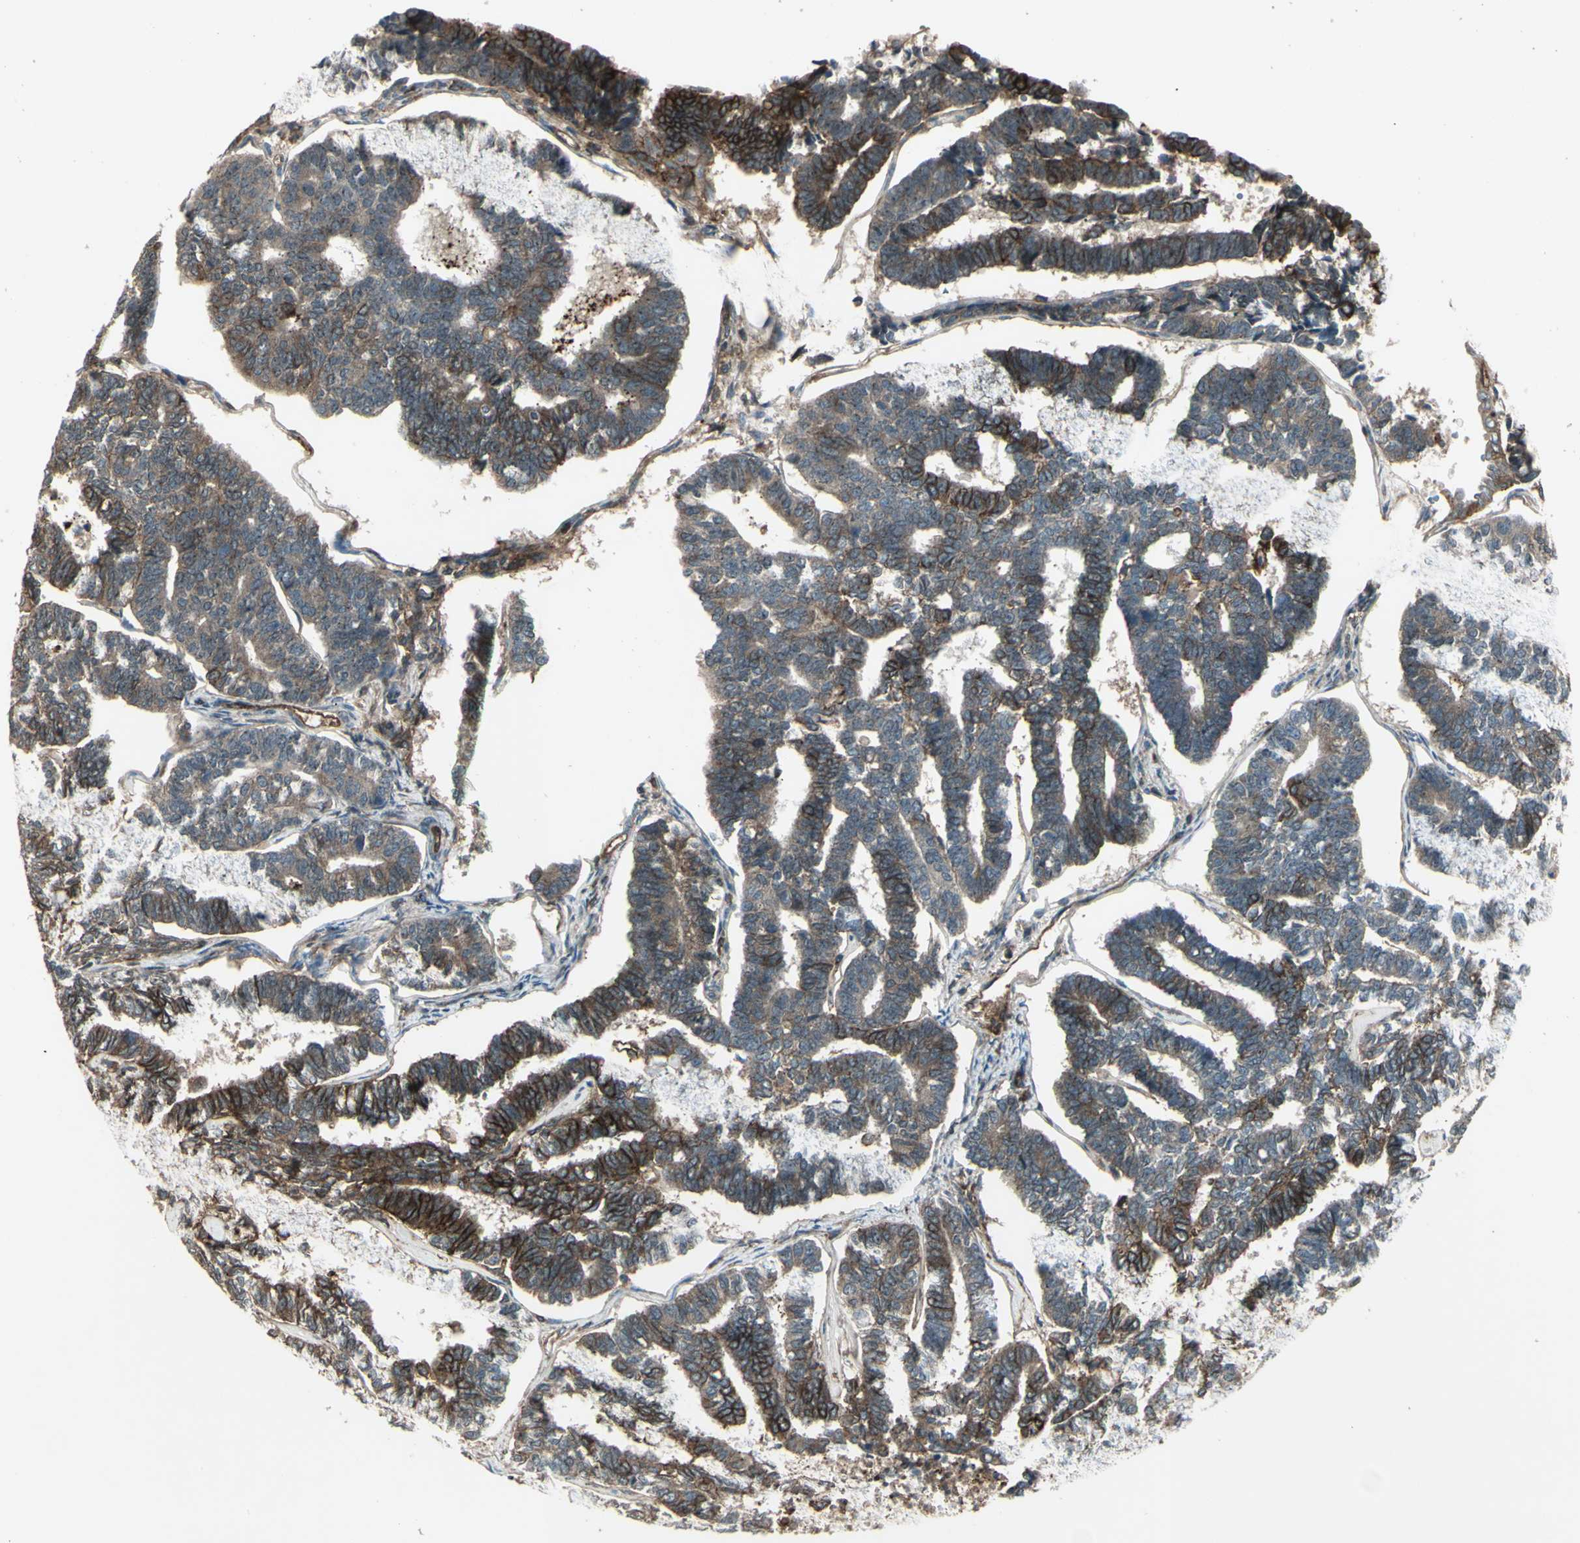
{"staining": {"intensity": "strong", "quantity": "25%-75%", "location": "cytoplasmic/membranous"}, "tissue": "endometrial cancer", "cell_type": "Tumor cells", "image_type": "cancer", "snomed": [{"axis": "morphology", "description": "Adenocarcinoma, NOS"}, {"axis": "topography", "description": "Endometrium"}], "caption": "DAB (3,3'-diaminobenzidine) immunohistochemical staining of human endometrial cancer (adenocarcinoma) displays strong cytoplasmic/membranous protein staining in about 25%-75% of tumor cells.", "gene": "FXYD5", "patient": {"sex": "female", "age": 70}}